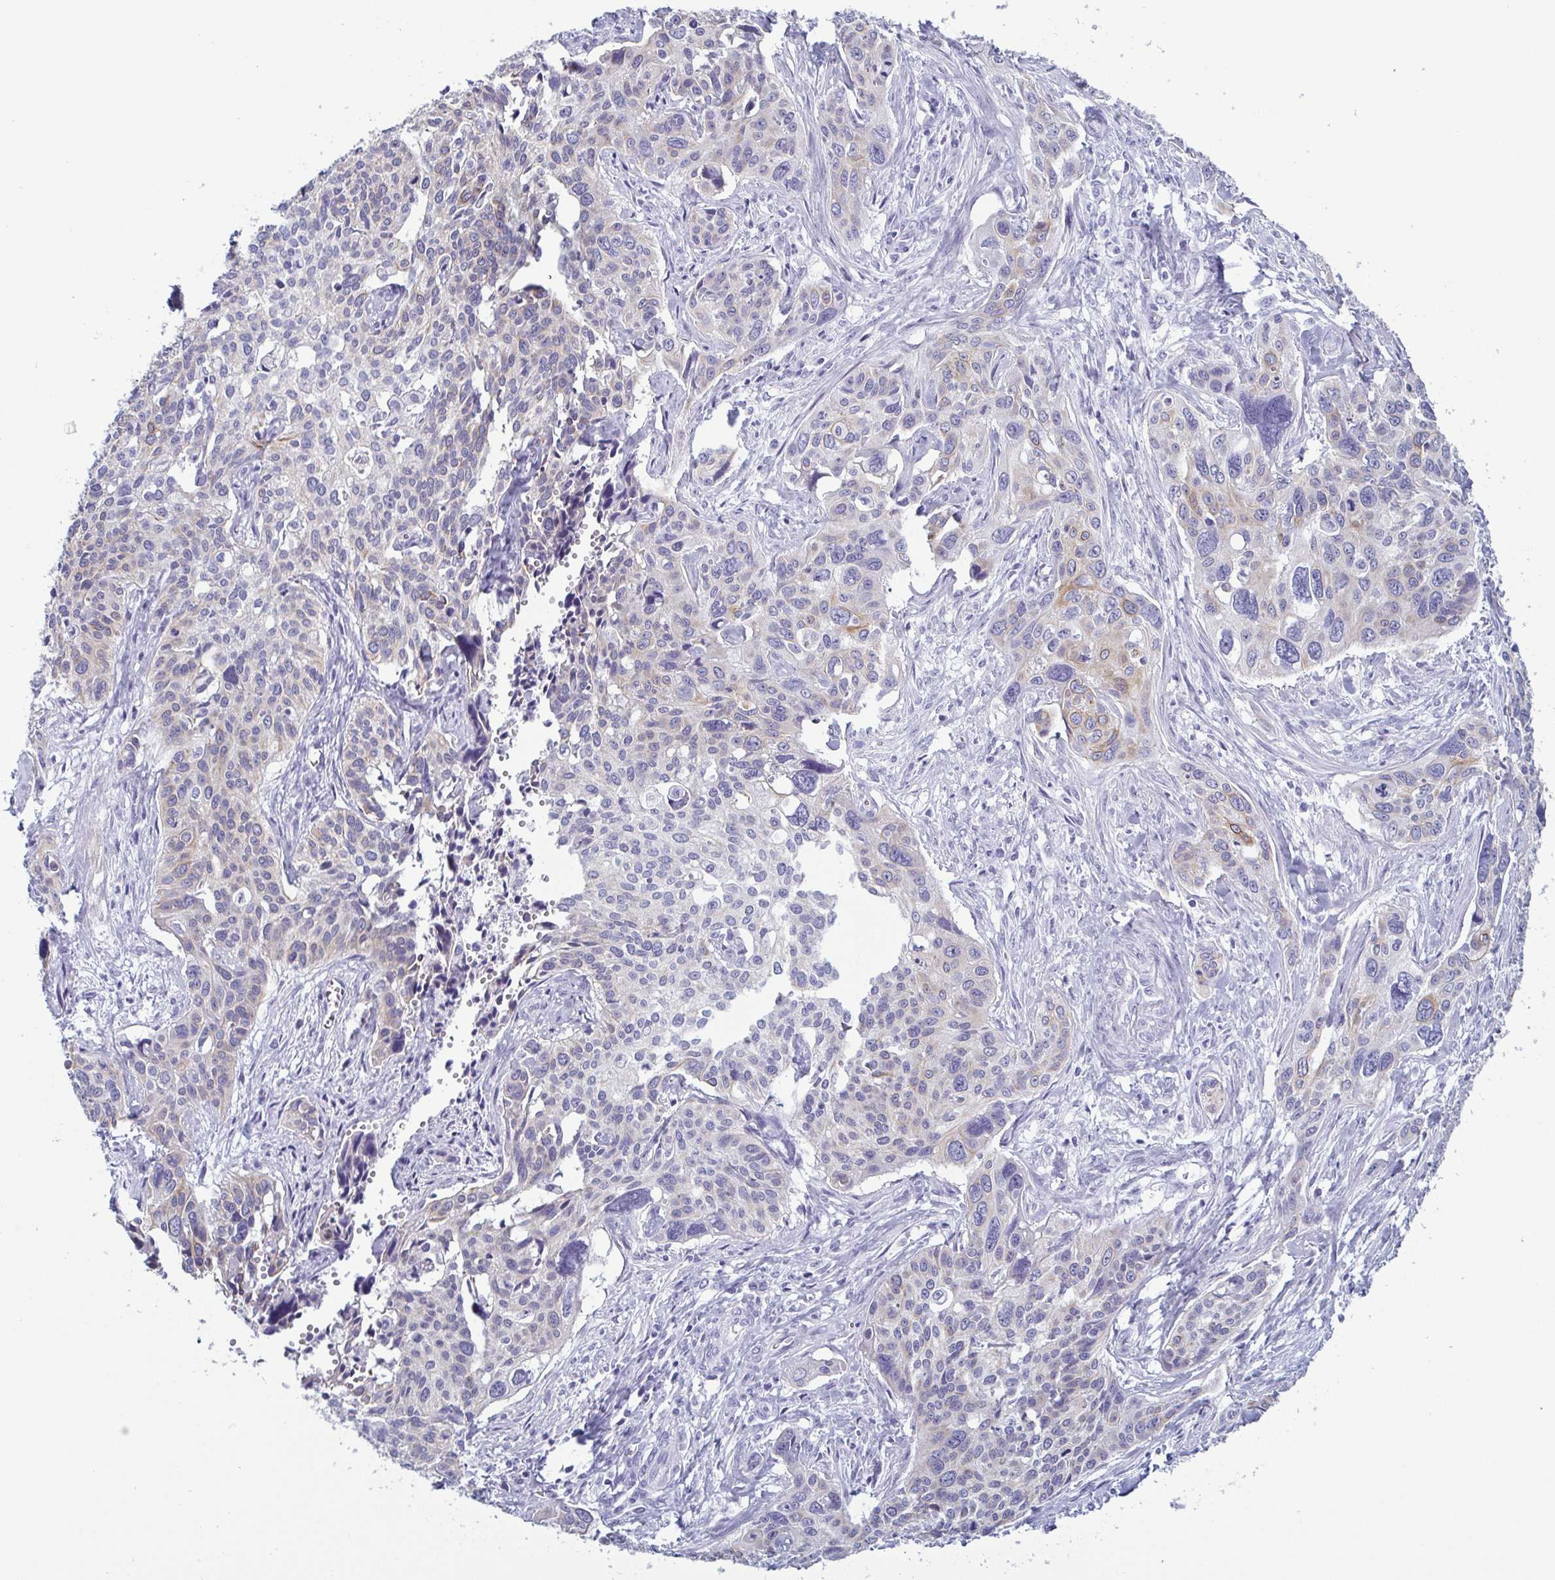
{"staining": {"intensity": "moderate", "quantity": "<25%", "location": "cytoplasmic/membranous"}, "tissue": "cervical cancer", "cell_type": "Tumor cells", "image_type": "cancer", "snomed": [{"axis": "morphology", "description": "Squamous cell carcinoma, NOS"}, {"axis": "topography", "description": "Cervix"}], "caption": "IHC micrograph of human cervical cancer (squamous cell carcinoma) stained for a protein (brown), which exhibits low levels of moderate cytoplasmic/membranous staining in approximately <25% of tumor cells.", "gene": "KRT10", "patient": {"sex": "female", "age": 31}}